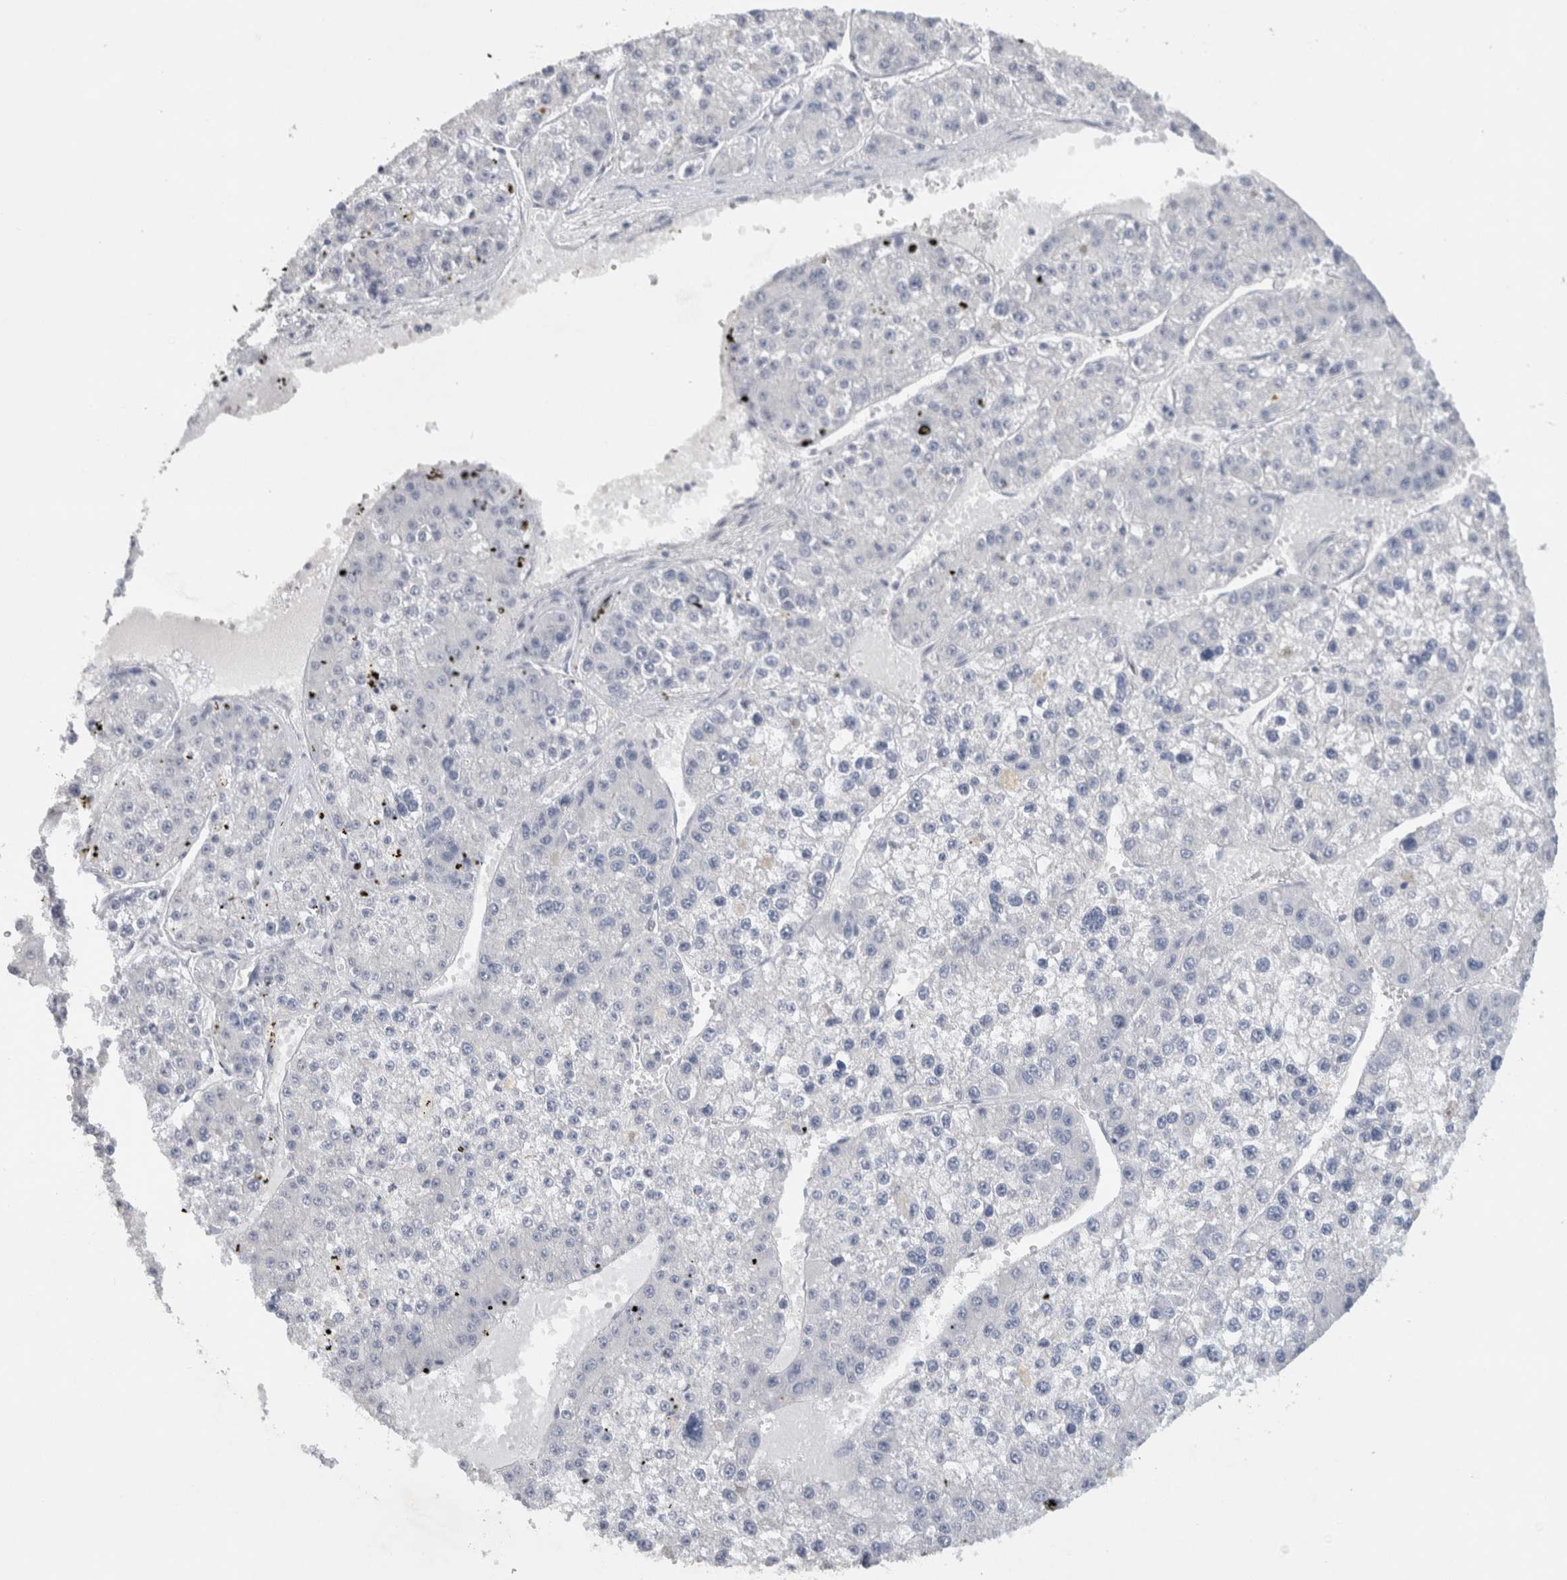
{"staining": {"intensity": "negative", "quantity": "none", "location": "none"}, "tissue": "liver cancer", "cell_type": "Tumor cells", "image_type": "cancer", "snomed": [{"axis": "morphology", "description": "Carcinoma, Hepatocellular, NOS"}, {"axis": "topography", "description": "Liver"}], "caption": "This histopathology image is of liver cancer (hepatocellular carcinoma) stained with immunohistochemistry (IHC) to label a protein in brown with the nuclei are counter-stained blue. There is no staining in tumor cells.", "gene": "TONSL", "patient": {"sex": "female", "age": 73}}